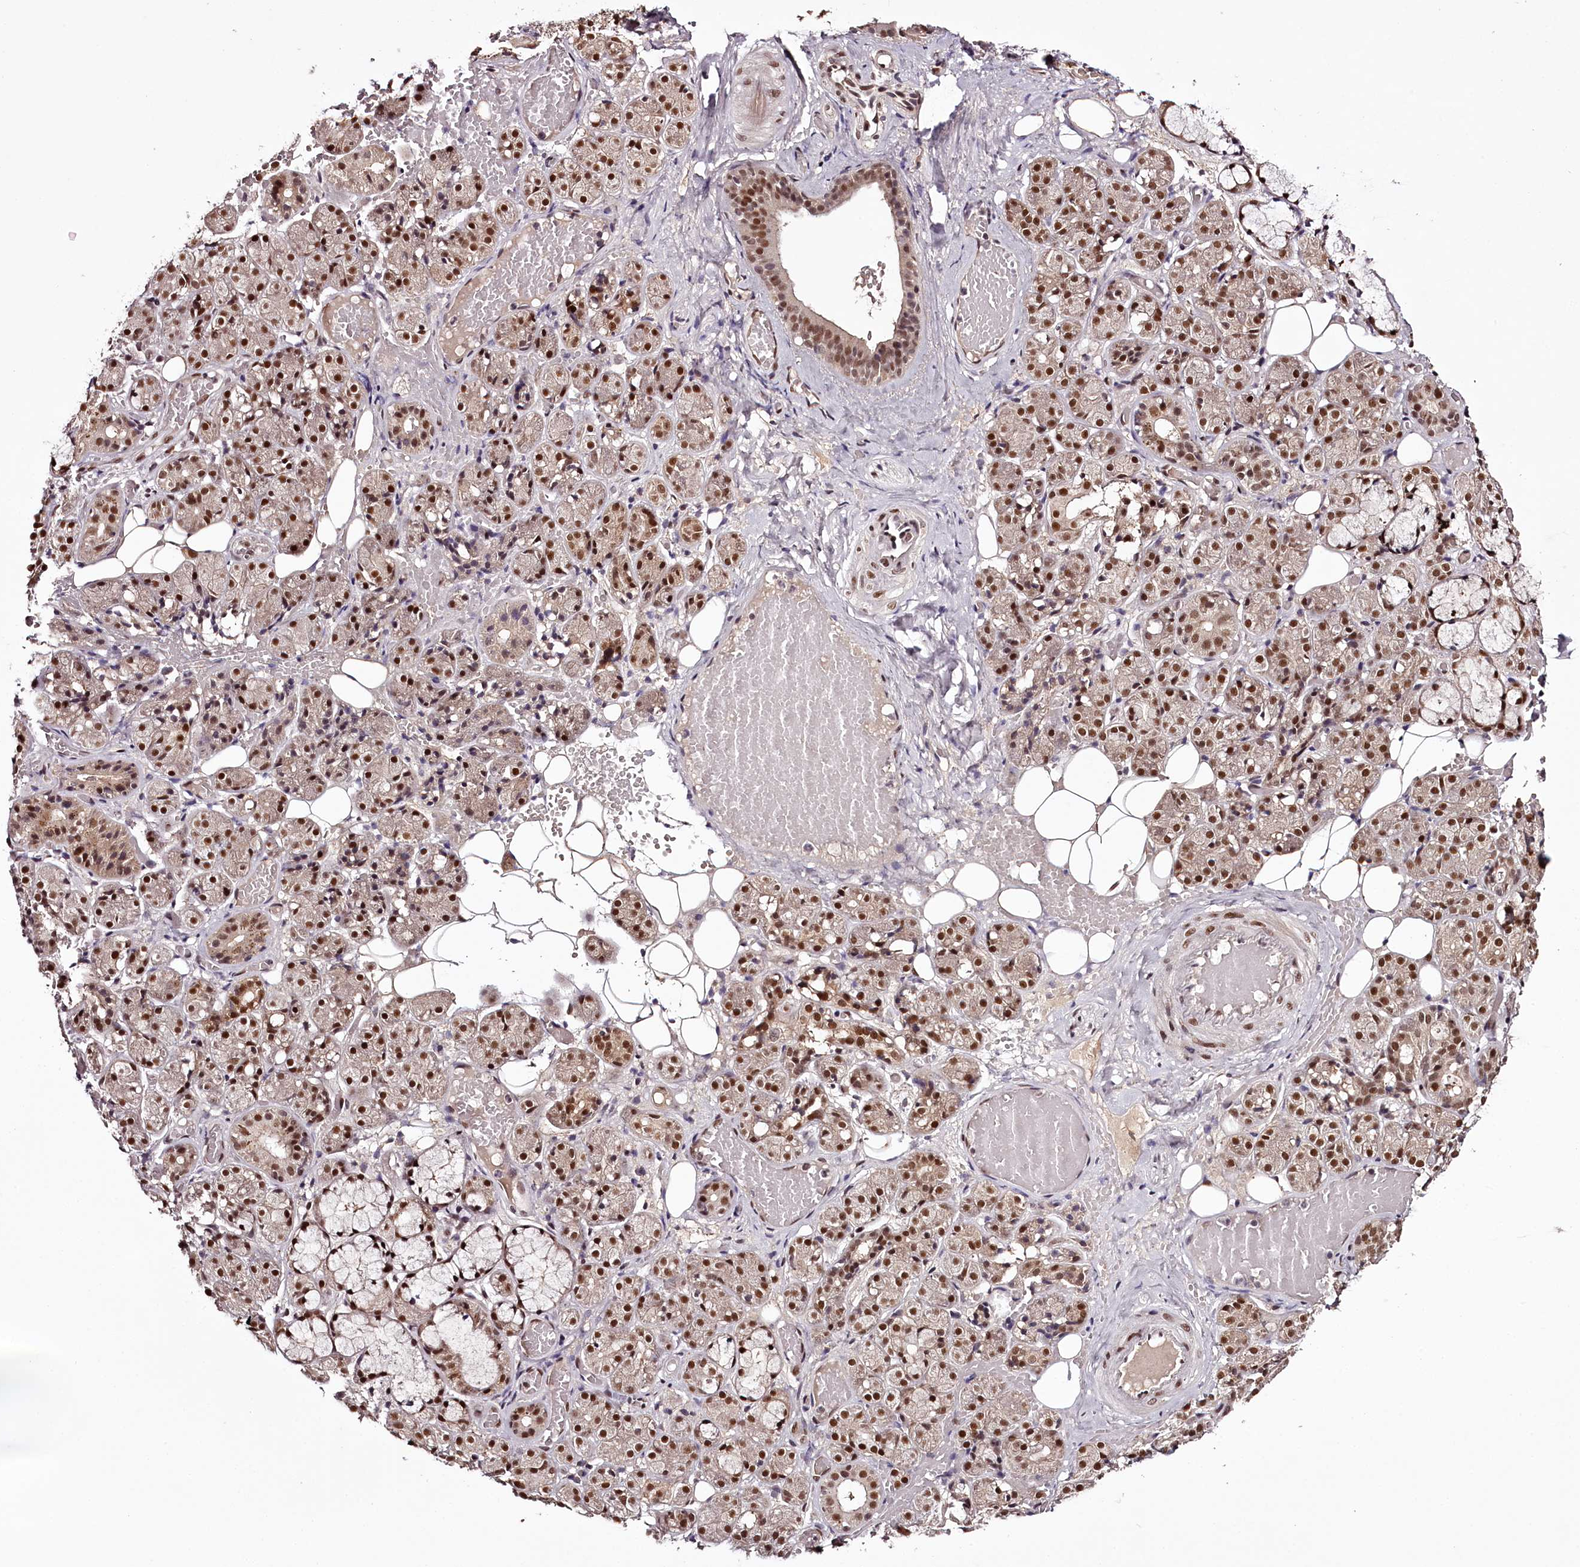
{"staining": {"intensity": "strong", "quantity": ">75%", "location": "nuclear"}, "tissue": "salivary gland", "cell_type": "Glandular cells", "image_type": "normal", "snomed": [{"axis": "morphology", "description": "Normal tissue, NOS"}, {"axis": "topography", "description": "Salivary gland"}], "caption": "Immunohistochemical staining of unremarkable human salivary gland reveals >75% levels of strong nuclear protein expression in about >75% of glandular cells. The staining was performed using DAB (3,3'-diaminobenzidine), with brown indicating positive protein expression. Nuclei are stained blue with hematoxylin.", "gene": "TTC33", "patient": {"sex": "male", "age": 63}}